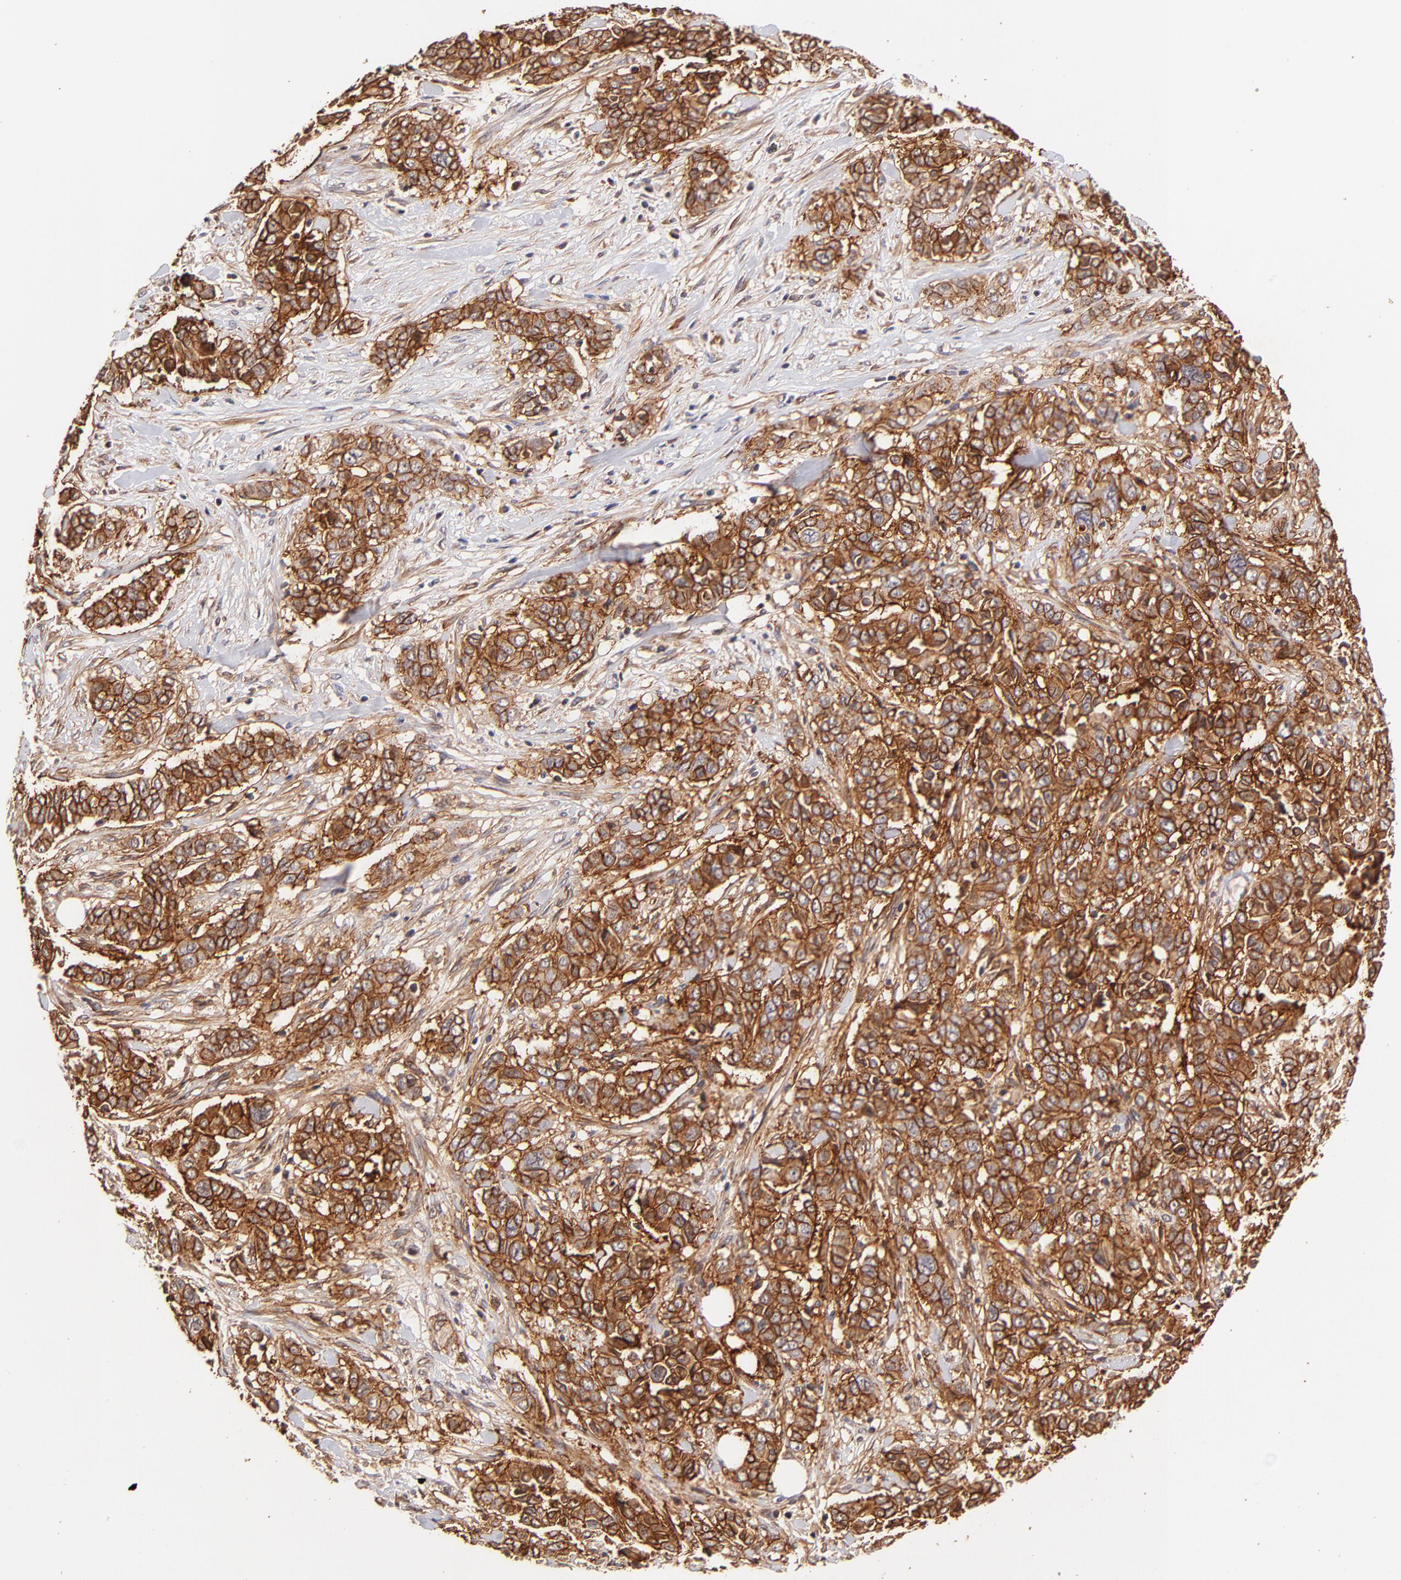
{"staining": {"intensity": "strong", "quantity": ">75%", "location": "cytoplasmic/membranous"}, "tissue": "pancreatic cancer", "cell_type": "Tumor cells", "image_type": "cancer", "snomed": [{"axis": "morphology", "description": "Adenocarcinoma, NOS"}, {"axis": "topography", "description": "Pancreas"}], "caption": "Approximately >75% of tumor cells in adenocarcinoma (pancreatic) show strong cytoplasmic/membranous protein staining as visualized by brown immunohistochemical staining.", "gene": "ITGB1", "patient": {"sex": "female", "age": 52}}